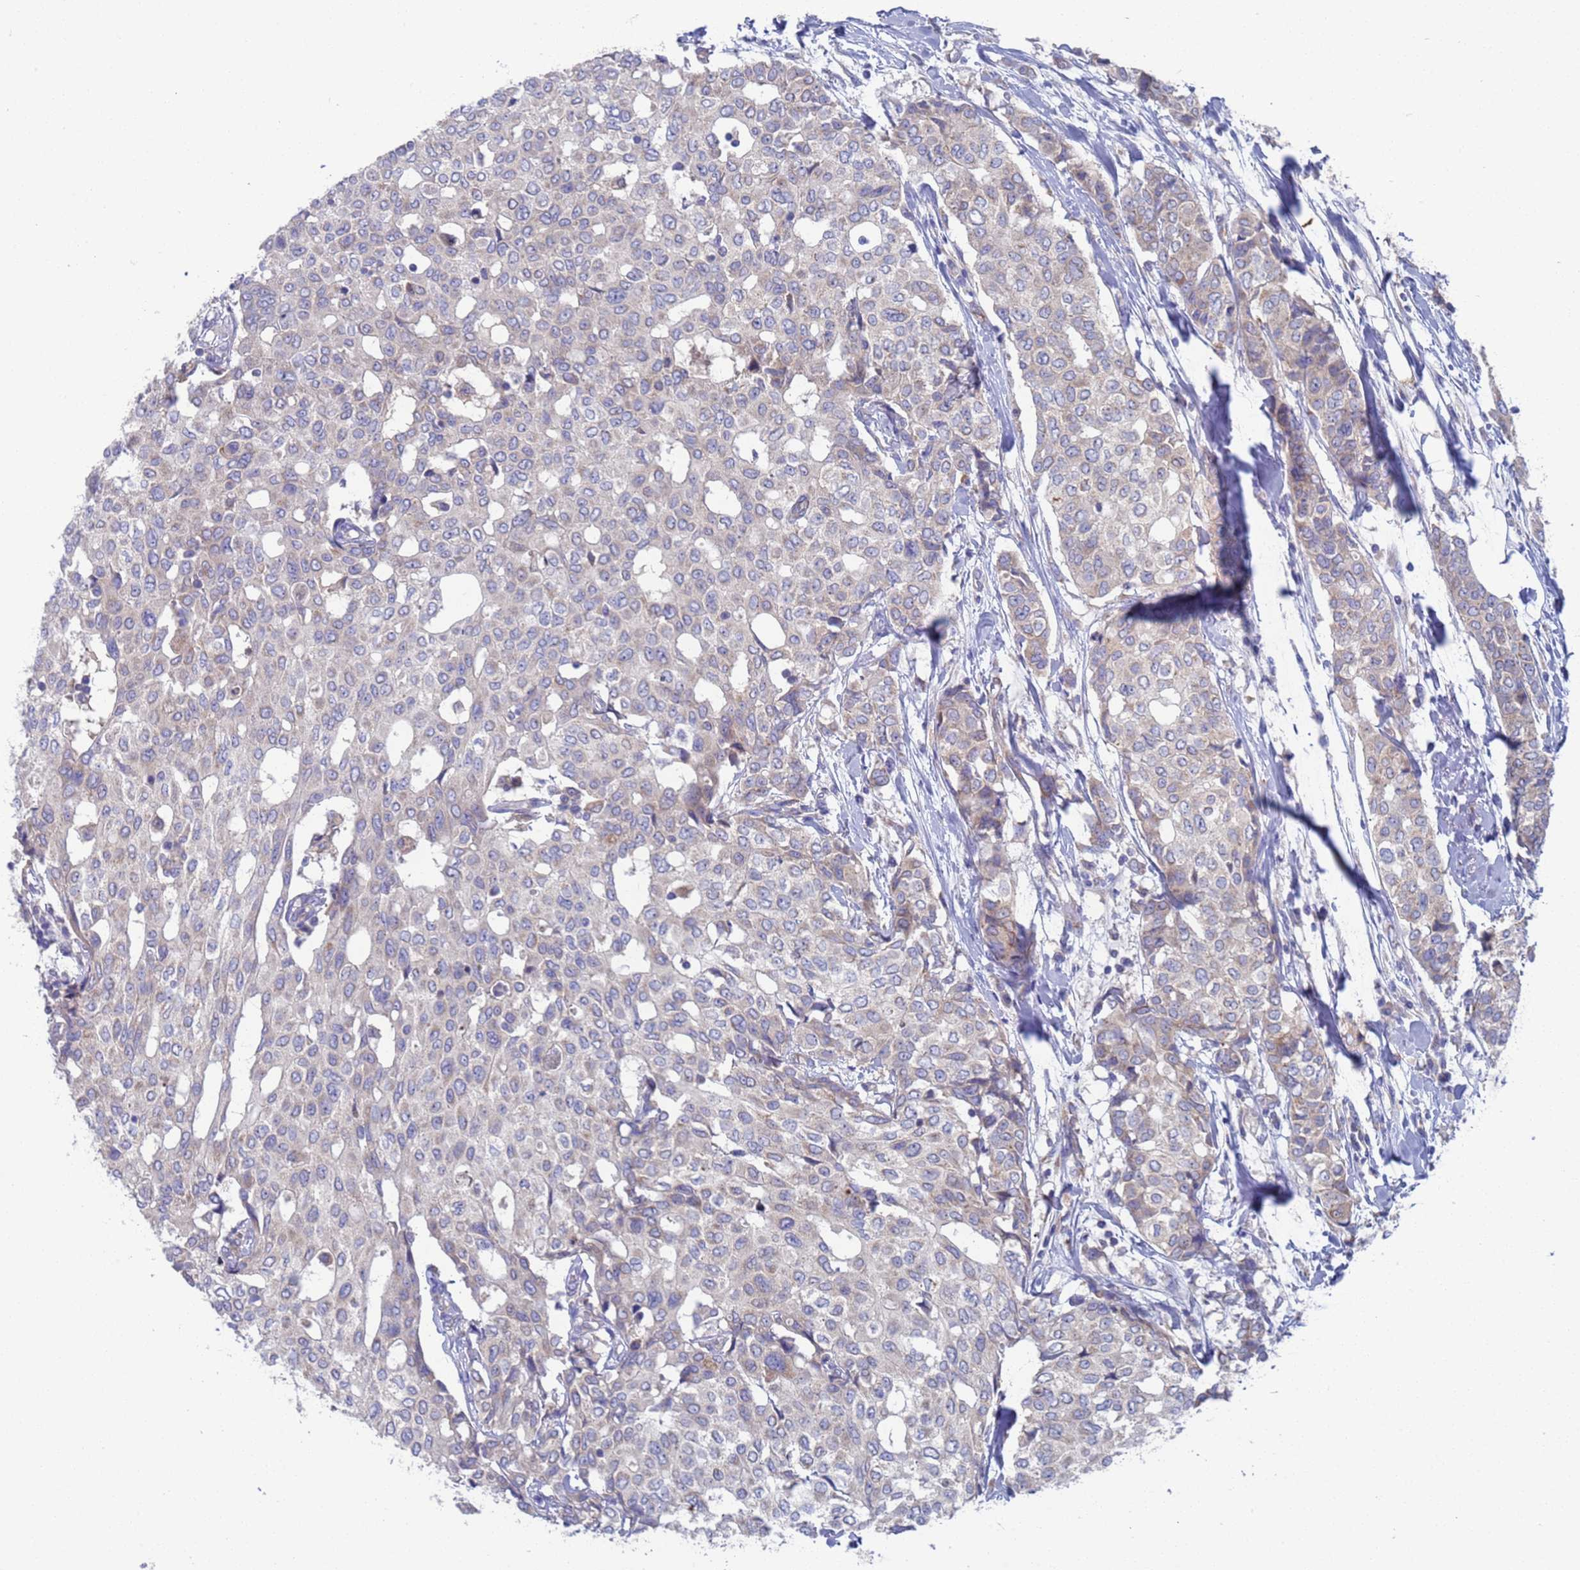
{"staining": {"intensity": "weak", "quantity": "<25%", "location": "cytoplasmic/membranous"}, "tissue": "breast cancer", "cell_type": "Tumor cells", "image_type": "cancer", "snomed": [{"axis": "morphology", "description": "Lobular carcinoma"}, {"axis": "topography", "description": "Breast"}], "caption": "There is no significant expression in tumor cells of breast cancer (lobular carcinoma).", "gene": "PET117", "patient": {"sex": "female", "age": 51}}